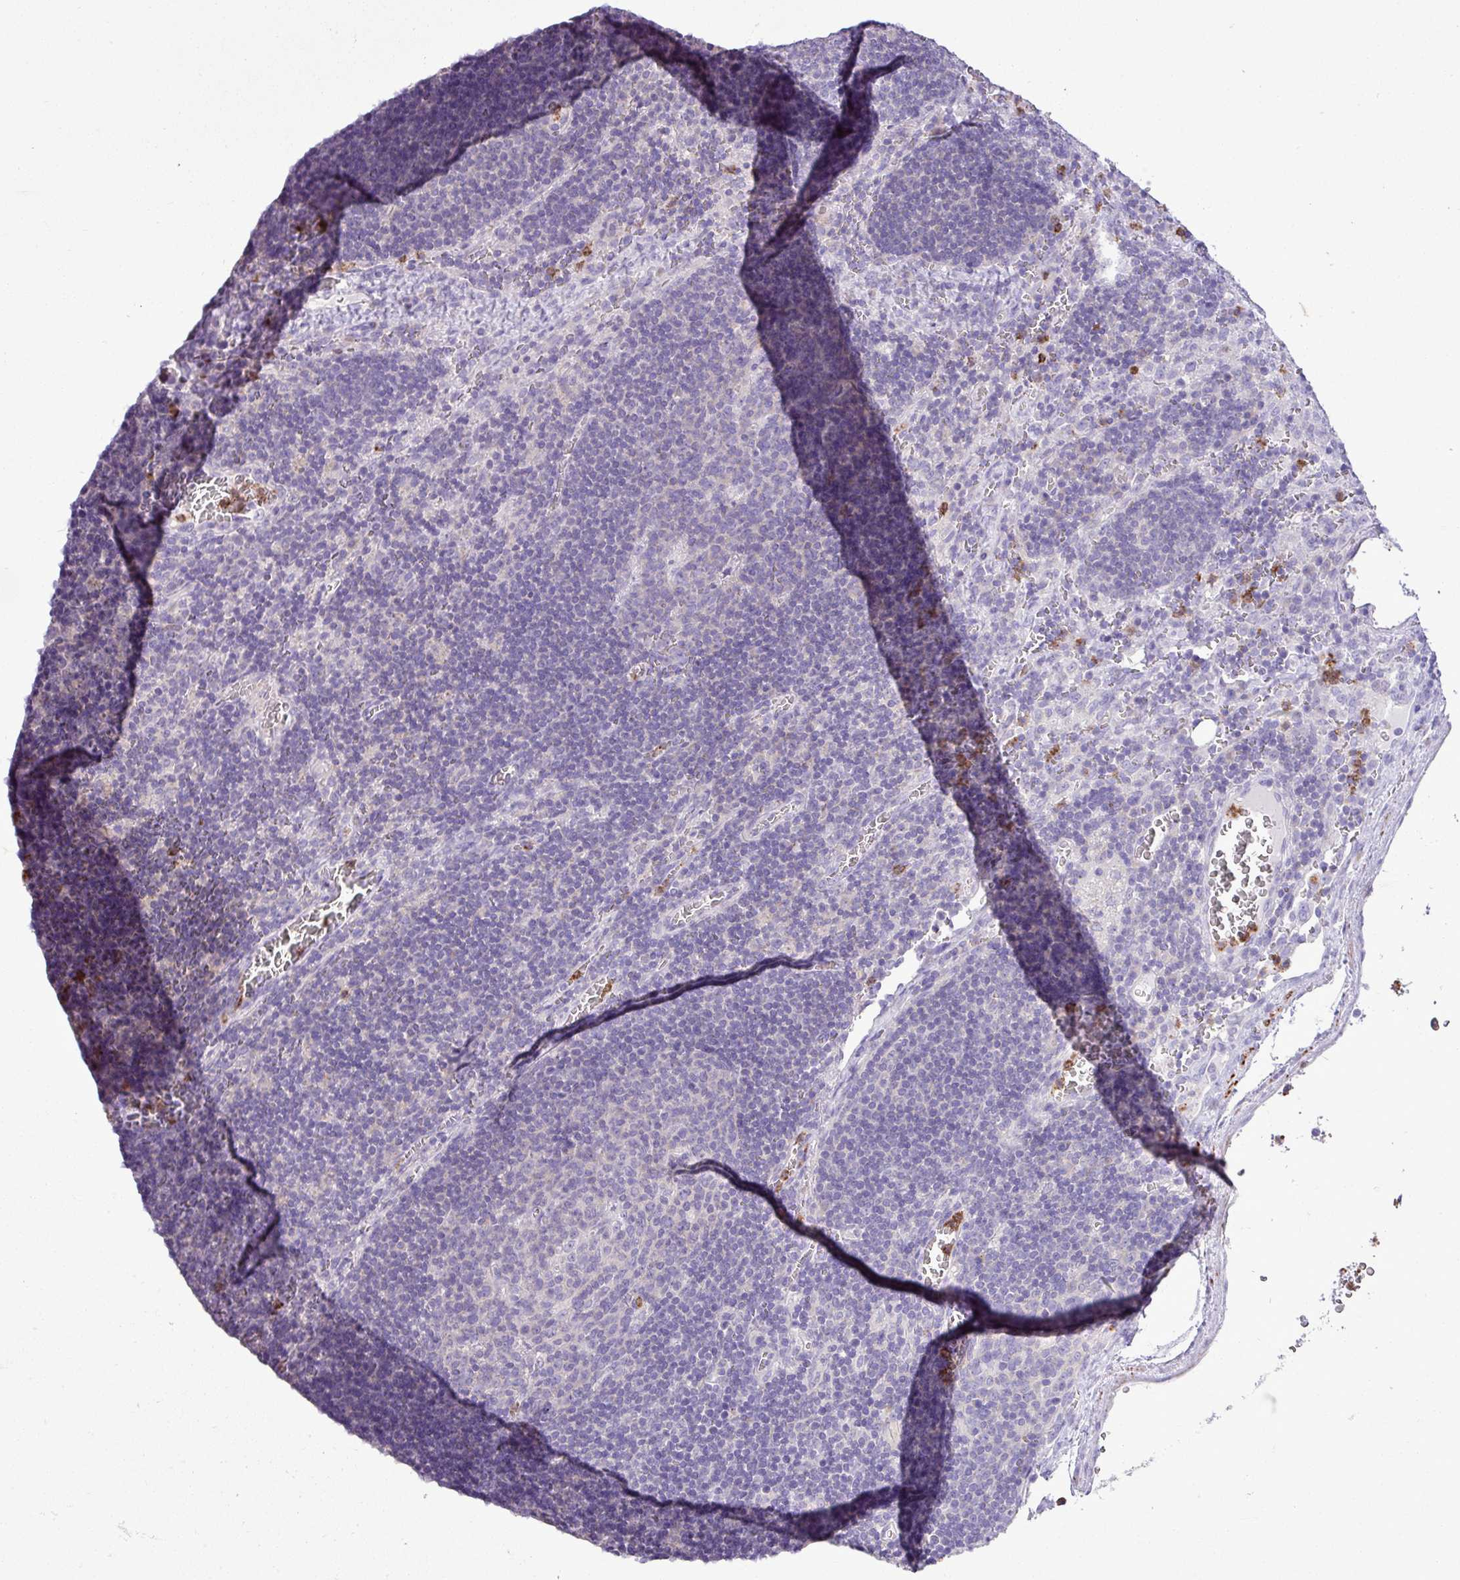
{"staining": {"intensity": "negative", "quantity": "none", "location": "none"}, "tissue": "lymph node", "cell_type": "Germinal center cells", "image_type": "normal", "snomed": [{"axis": "morphology", "description": "Normal tissue, NOS"}, {"axis": "topography", "description": "Lymph node"}], "caption": "Immunohistochemistry (IHC) image of normal human lymph node stained for a protein (brown), which demonstrates no positivity in germinal center cells.", "gene": "ZSCAN5A", "patient": {"sex": "male", "age": 50}}